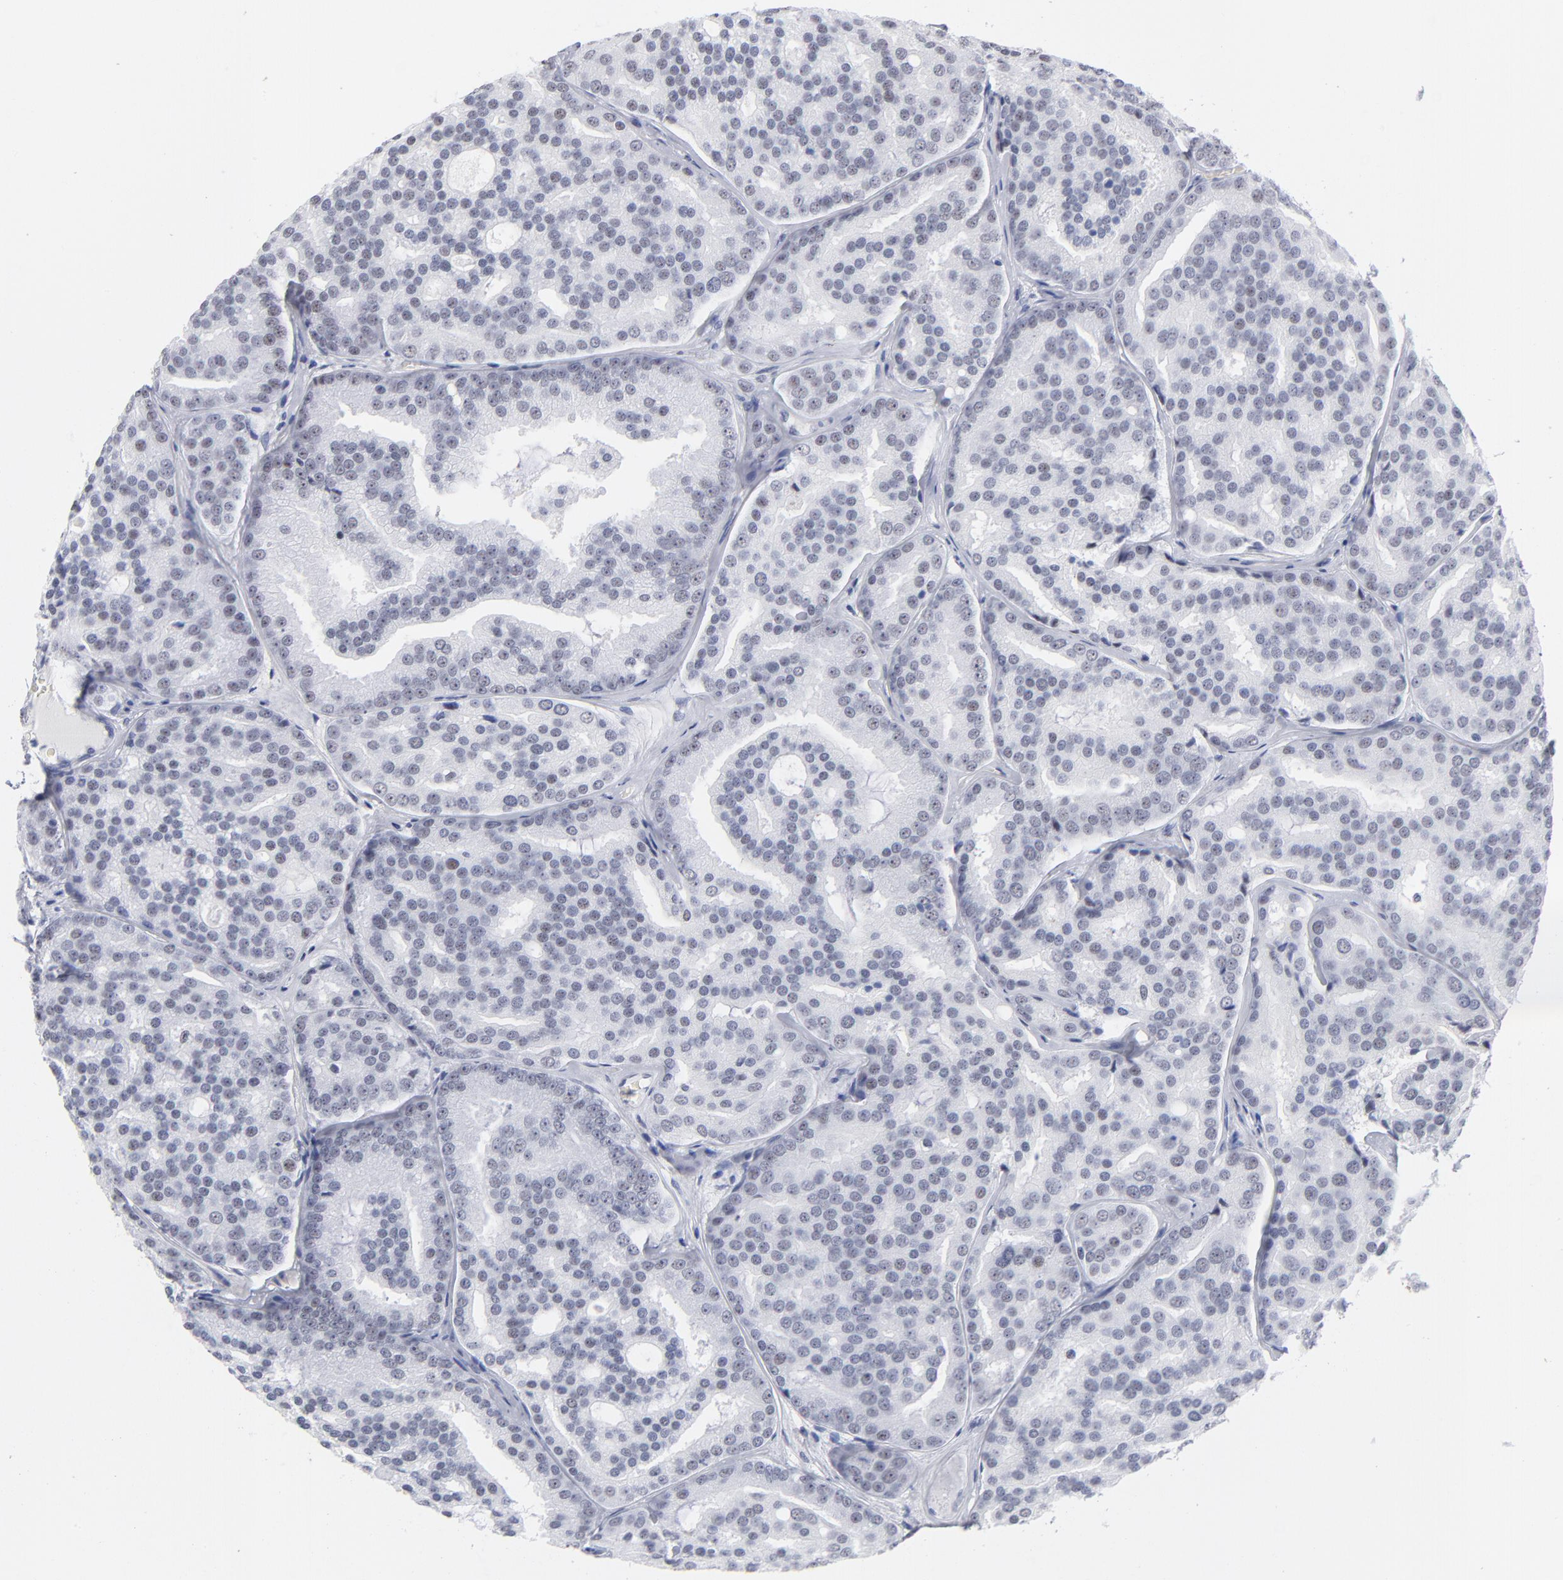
{"staining": {"intensity": "weak", "quantity": "<25%", "location": "nuclear"}, "tissue": "prostate cancer", "cell_type": "Tumor cells", "image_type": "cancer", "snomed": [{"axis": "morphology", "description": "Adenocarcinoma, High grade"}, {"axis": "topography", "description": "Prostate"}], "caption": "IHC histopathology image of prostate cancer (high-grade adenocarcinoma) stained for a protein (brown), which shows no expression in tumor cells.", "gene": "SNRPB", "patient": {"sex": "male", "age": 64}}